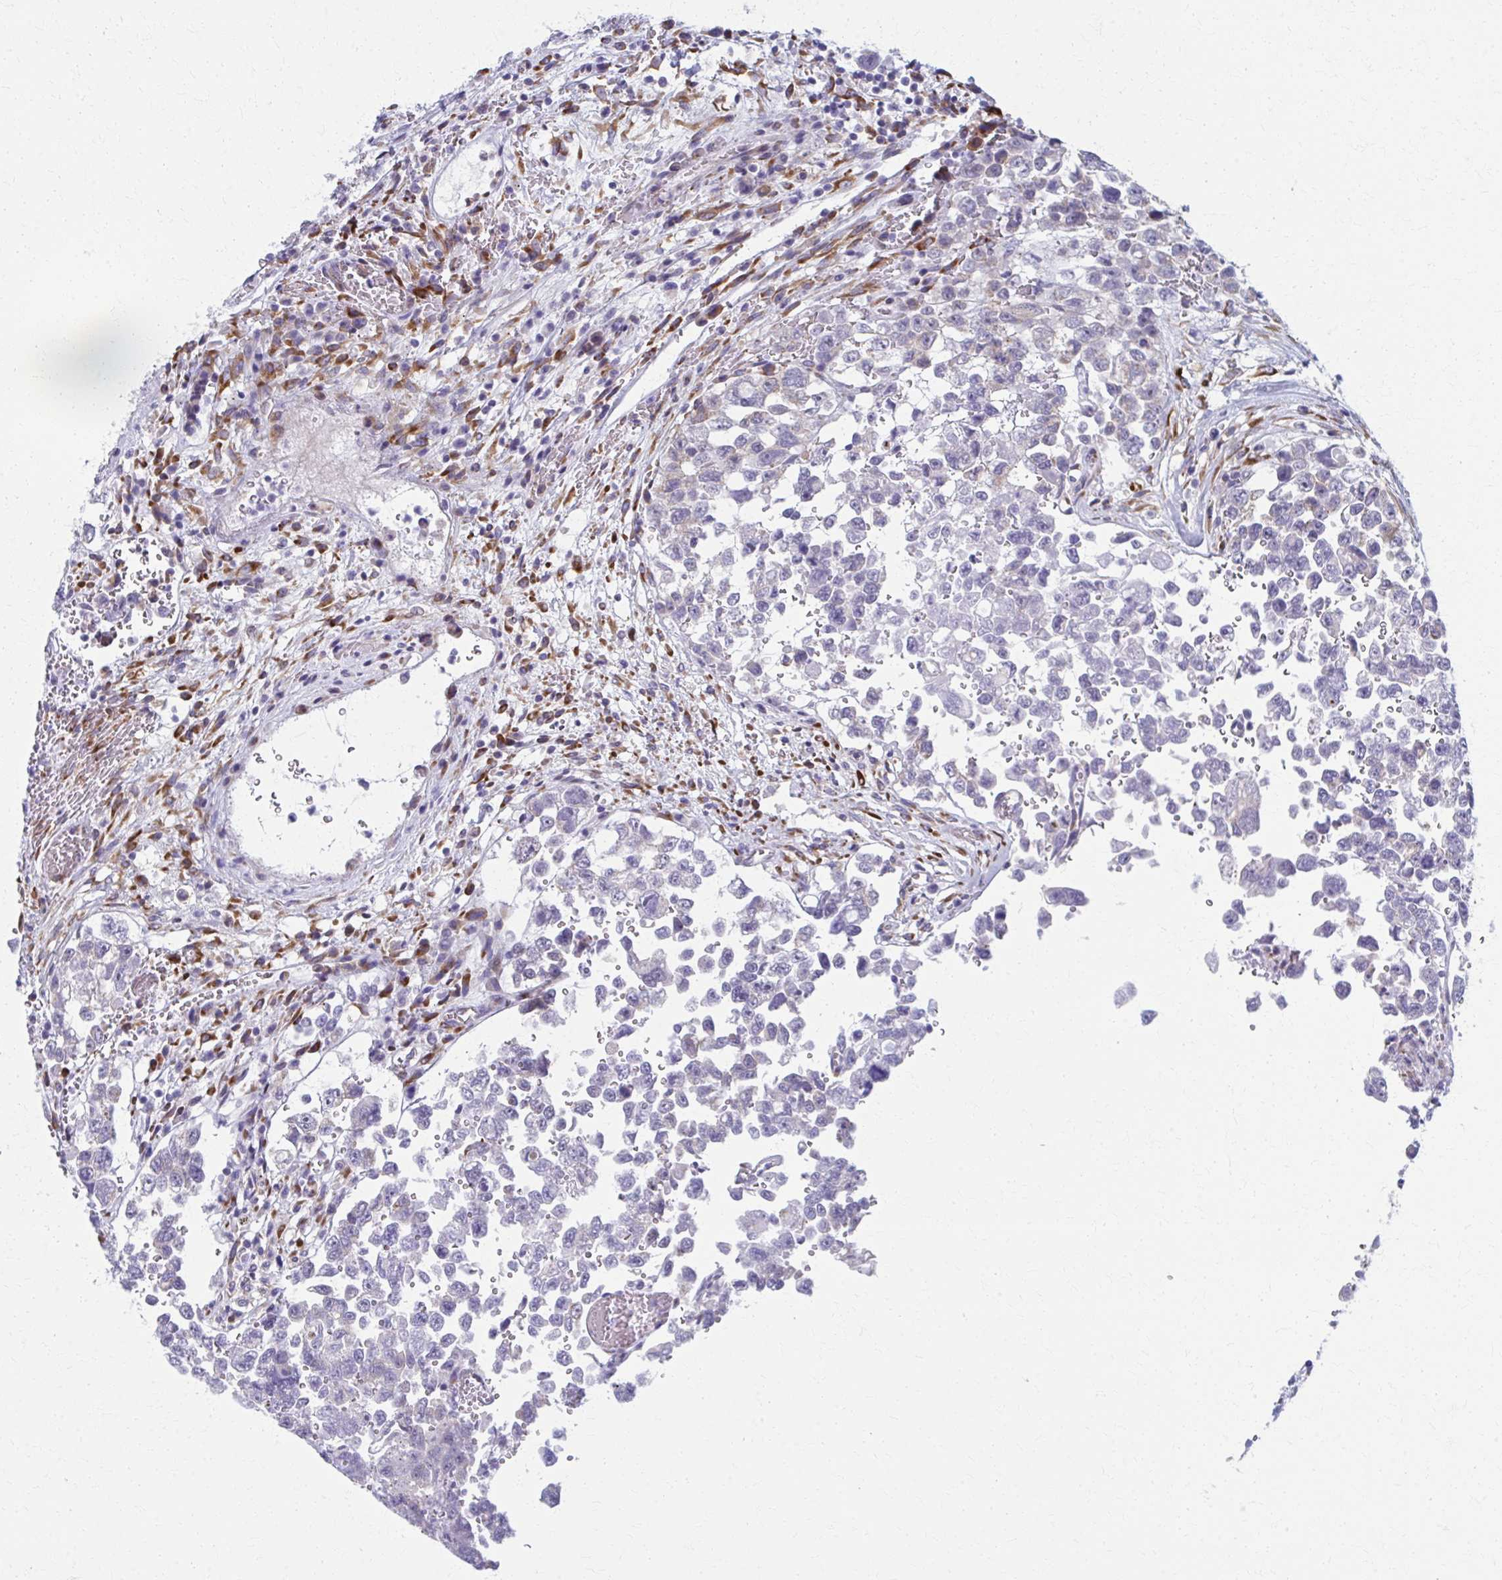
{"staining": {"intensity": "negative", "quantity": "none", "location": "none"}, "tissue": "testis cancer", "cell_type": "Tumor cells", "image_type": "cancer", "snomed": [{"axis": "morphology", "description": "Carcinoma, Embryonal, NOS"}, {"axis": "topography", "description": "Testis"}], "caption": "Immunohistochemical staining of human testis cancer (embryonal carcinoma) displays no significant staining in tumor cells.", "gene": "SPATS2L", "patient": {"sex": "male", "age": 18}}